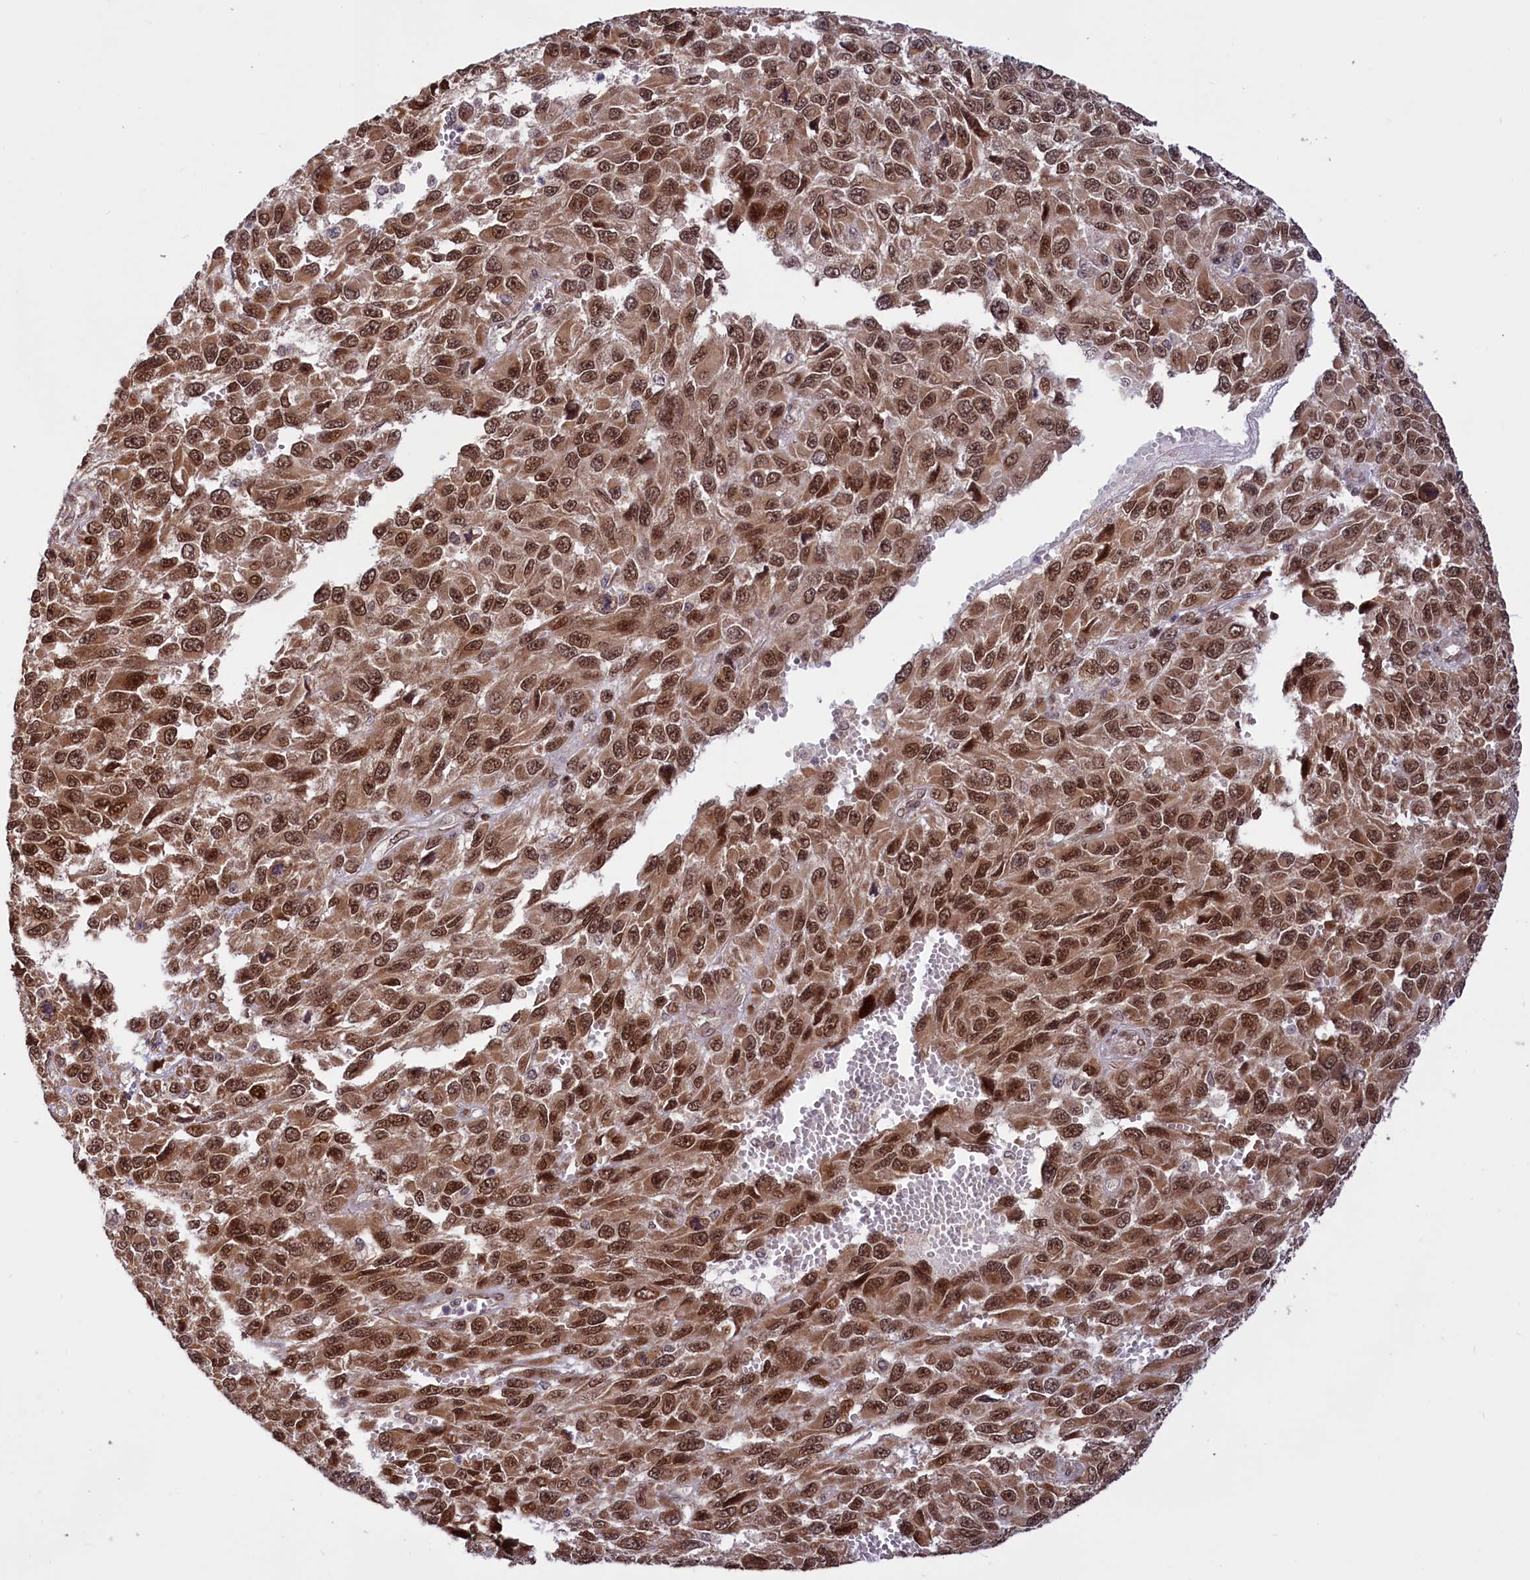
{"staining": {"intensity": "strong", "quantity": ">75%", "location": "cytoplasmic/membranous,nuclear"}, "tissue": "melanoma", "cell_type": "Tumor cells", "image_type": "cancer", "snomed": [{"axis": "morphology", "description": "Normal tissue, NOS"}, {"axis": "morphology", "description": "Malignant melanoma, NOS"}, {"axis": "topography", "description": "Skin"}], "caption": "Malignant melanoma stained with a protein marker shows strong staining in tumor cells.", "gene": "PHC3", "patient": {"sex": "female", "age": 96}}